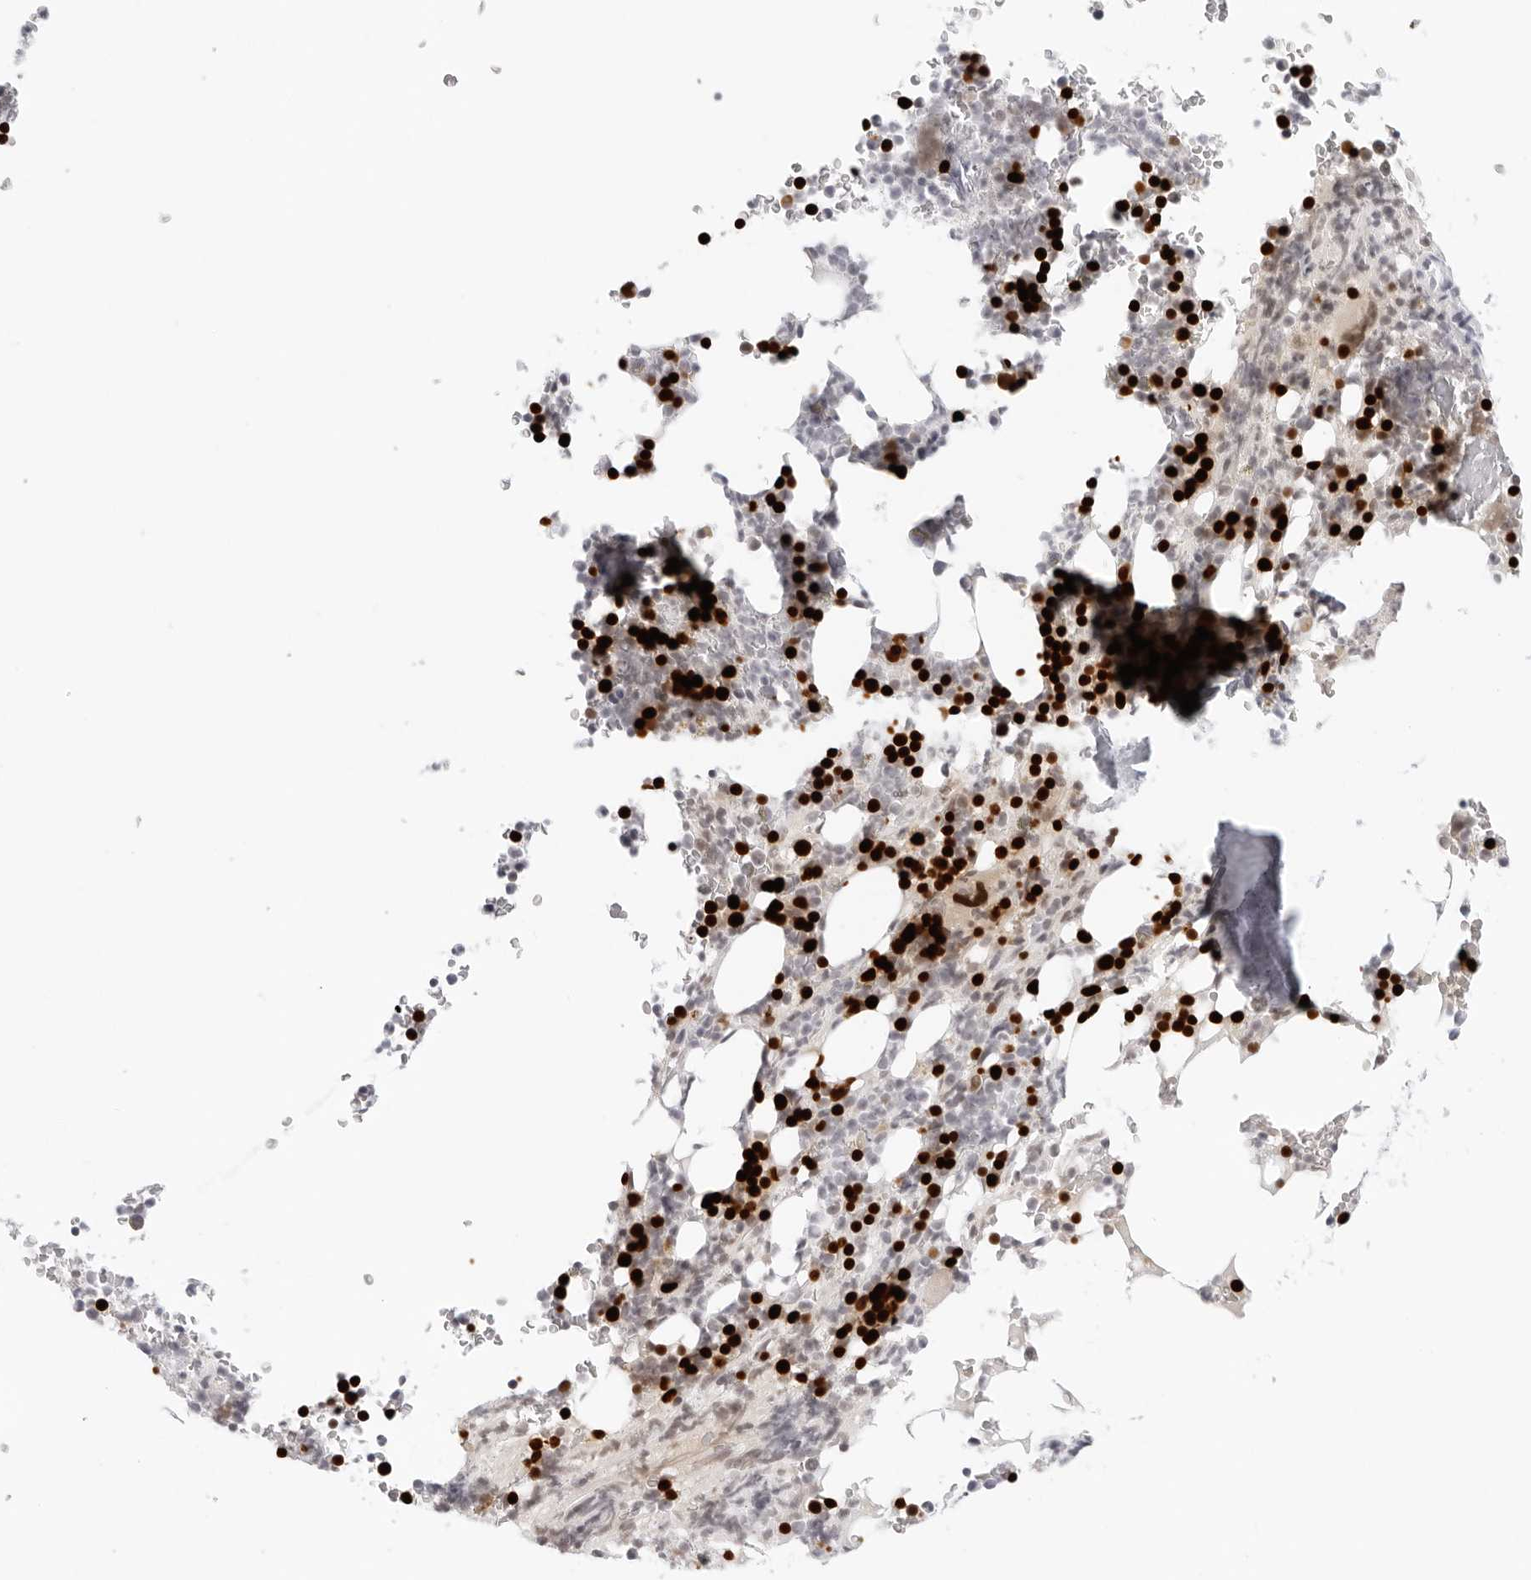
{"staining": {"intensity": "strong", "quantity": "25%-75%", "location": "nuclear"}, "tissue": "bone marrow", "cell_type": "Hematopoietic cells", "image_type": "normal", "snomed": [{"axis": "morphology", "description": "Normal tissue, NOS"}, {"axis": "topography", "description": "Bone marrow"}], "caption": "Hematopoietic cells demonstrate high levels of strong nuclear positivity in approximately 25%-75% of cells in unremarkable bone marrow. Nuclei are stained in blue.", "gene": "EDN2", "patient": {"sex": "male", "age": 58}}